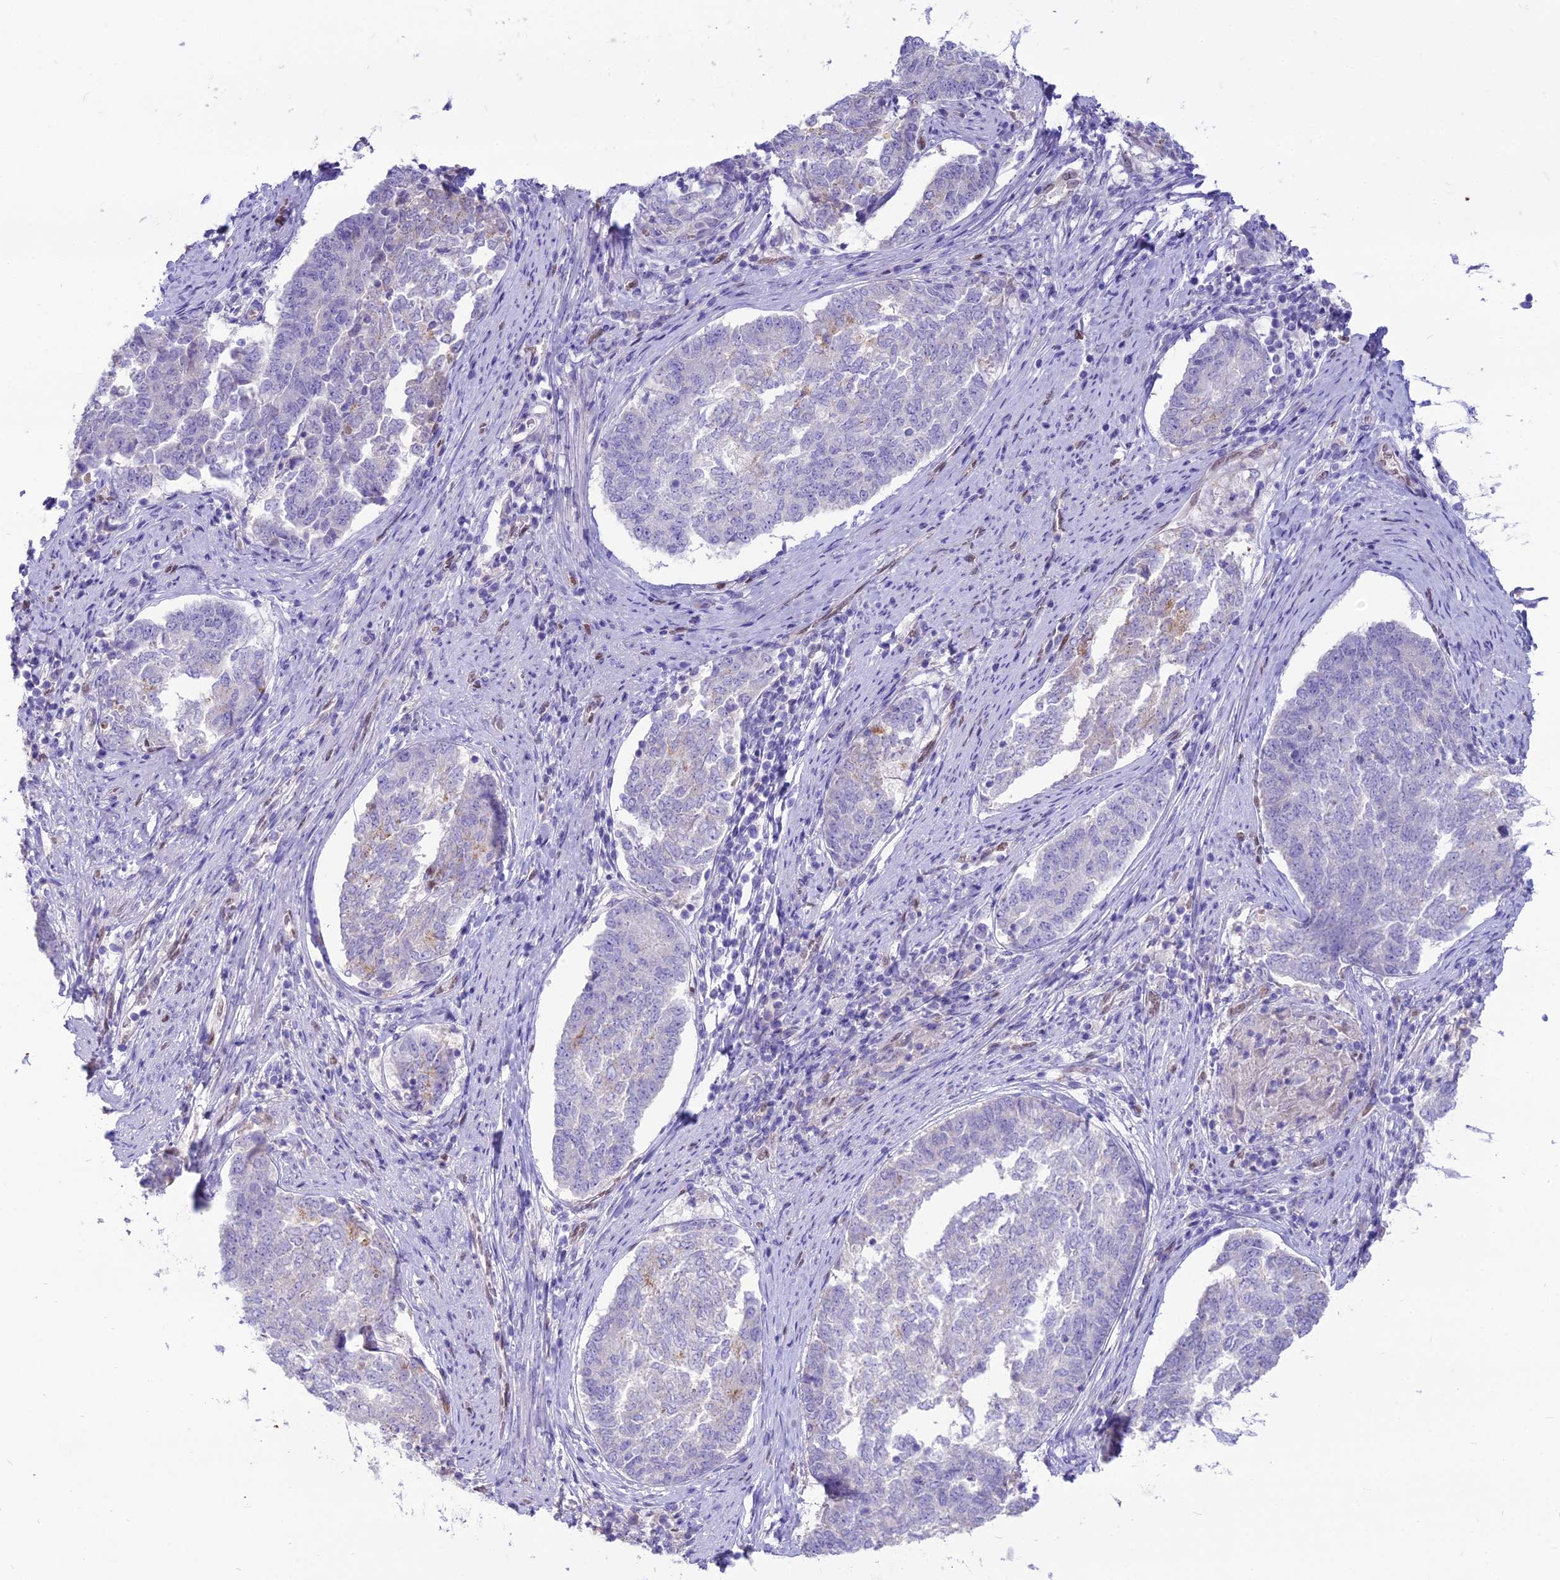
{"staining": {"intensity": "negative", "quantity": "none", "location": "none"}, "tissue": "endometrial cancer", "cell_type": "Tumor cells", "image_type": "cancer", "snomed": [{"axis": "morphology", "description": "Adenocarcinoma, NOS"}, {"axis": "topography", "description": "Endometrium"}], "caption": "Tumor cells are negative for brown protein staining in adenocarcinoma (endometrial).", "gene": "NOVA2", "patient": {"sex": "female", "age": 80}}